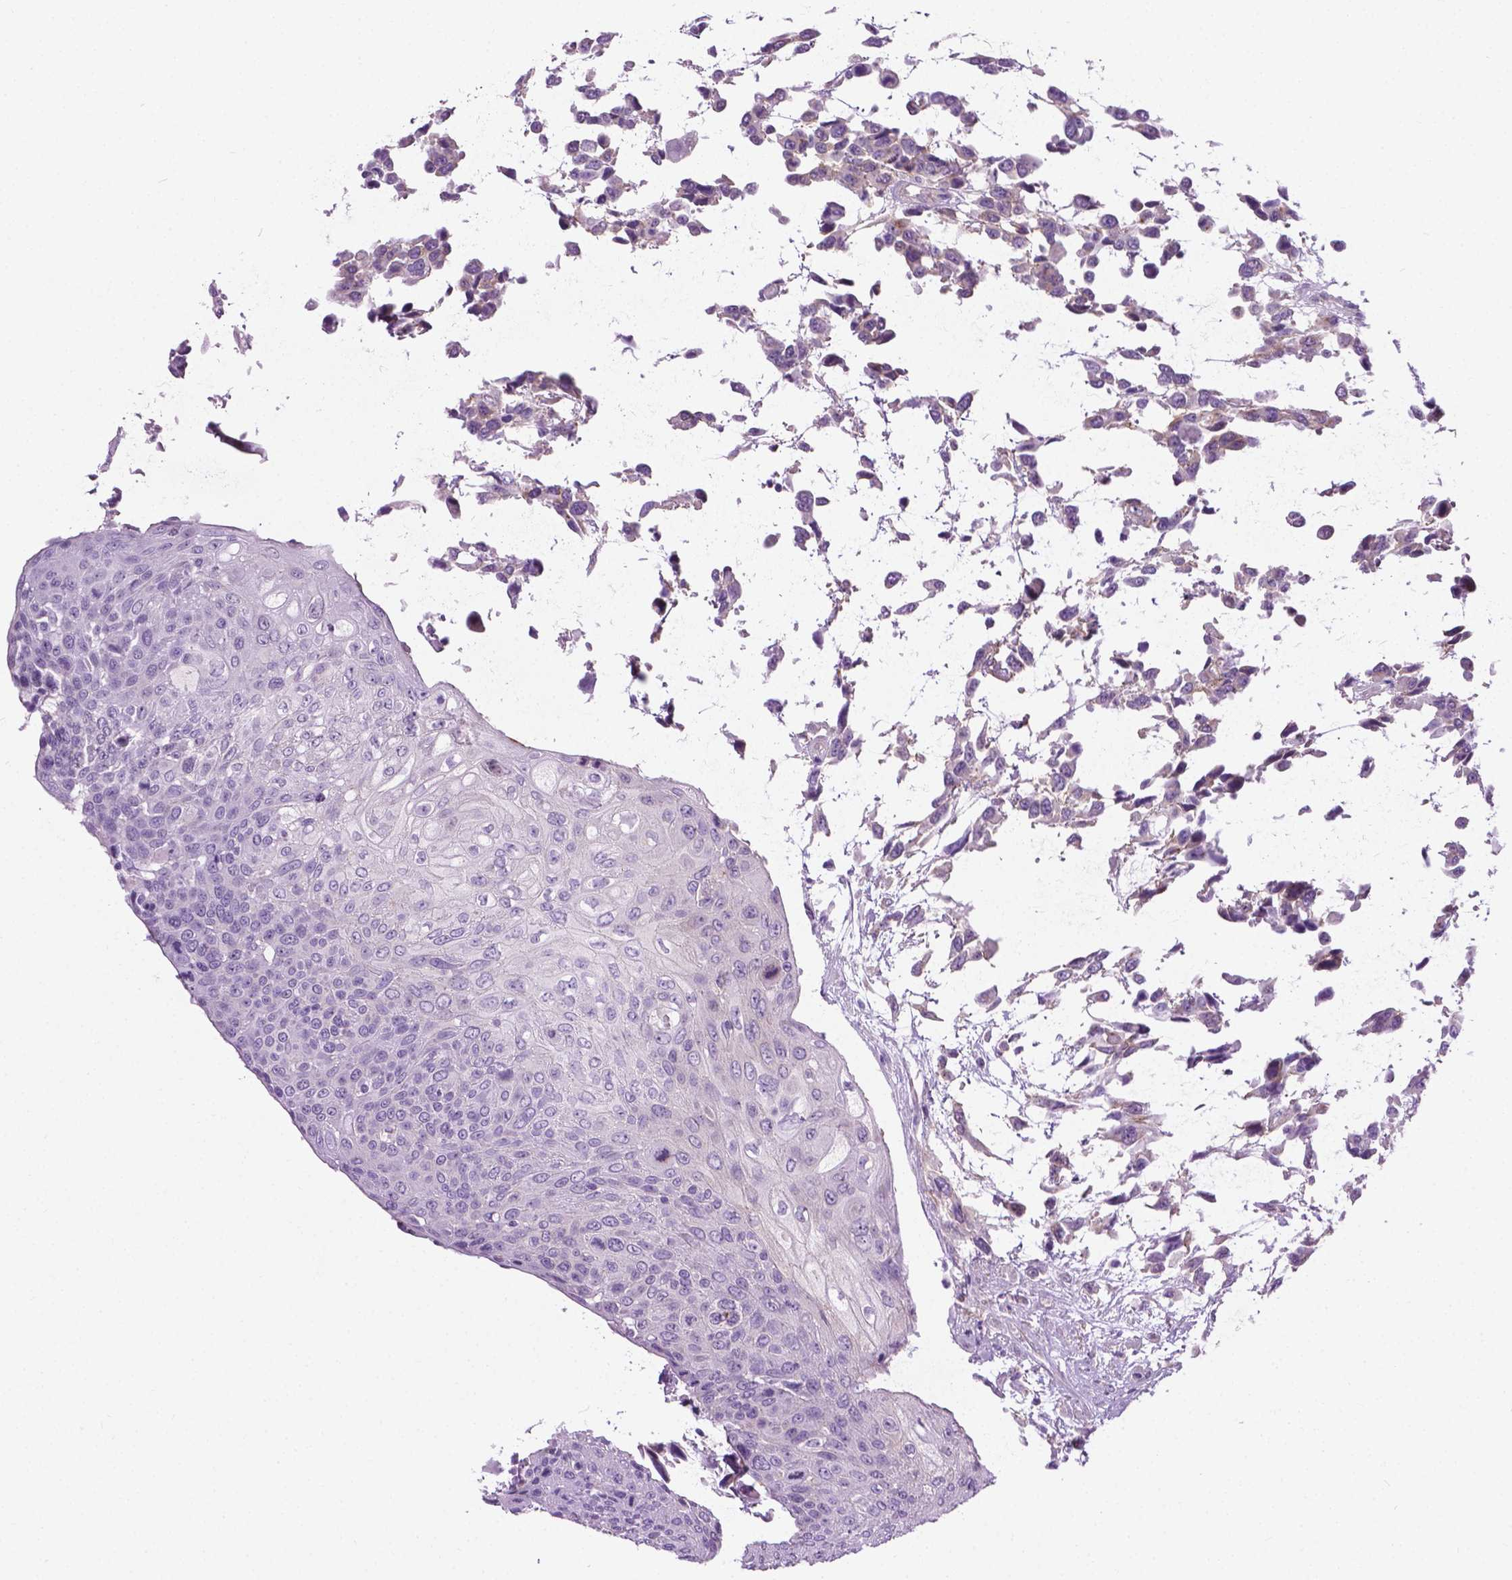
{"staining": {"intensity": "negative", "quantity": "none", "location": "none"}, "tissue": "urothelial cancer", "cell_type": "Tumor cells", "image_type": "cancer", "snomed": [{"axis": "morphology", "description": "Urothelial carcinoma, High grade"}, {"axis": "topography", "description": "Urinary bladder"}], "caption": "This is a histopathology image of IHC staining of urothelial carcinoma (high-grade), which shows no staining in tumor cells.", "gene": "SPECC1L", "patient": {"sex": "female", "age": 70}}